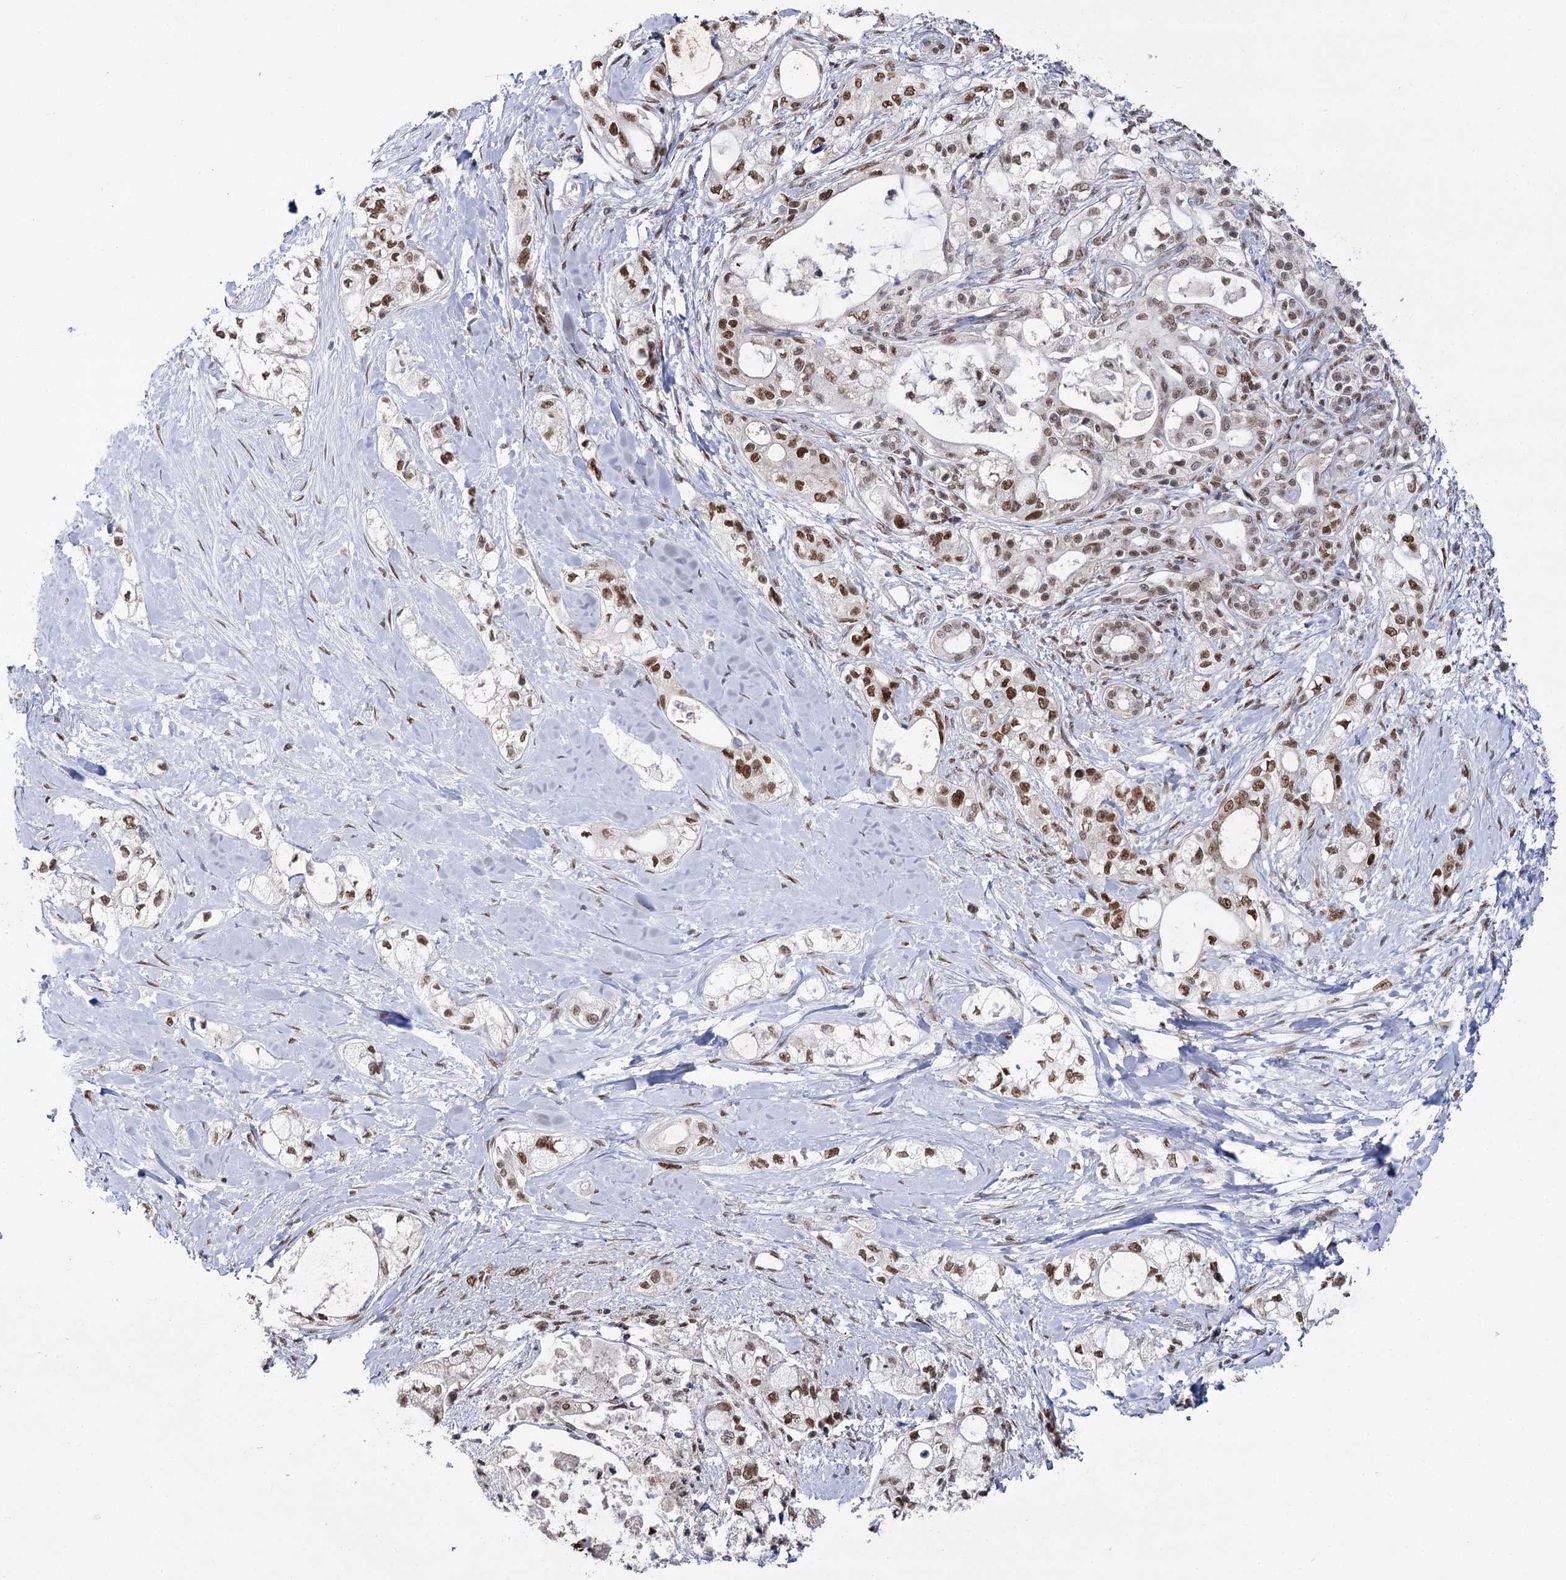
{"staining": {"intensity": "moderate", "quantity": ">75%", "location": "nuclear"}, "tissue": "pancreatic cancer", "cell_type": "Tumor cells", "image_type": "cancer", "snomed": [{"axis": "morphology", "description": "Adenocarcinoma, NOS"}, {"axis": "topography", "description": "Pancreas"}], "caption": "High-power microscopy captured an IHC photomicrograph of pancreatic cancer (adenocarcinoma), revealing moderate nuclear staining in approximately >75% of tumor cells.", "gene": "VGLL4", "patient": {"sex": "male", "age": 70}}